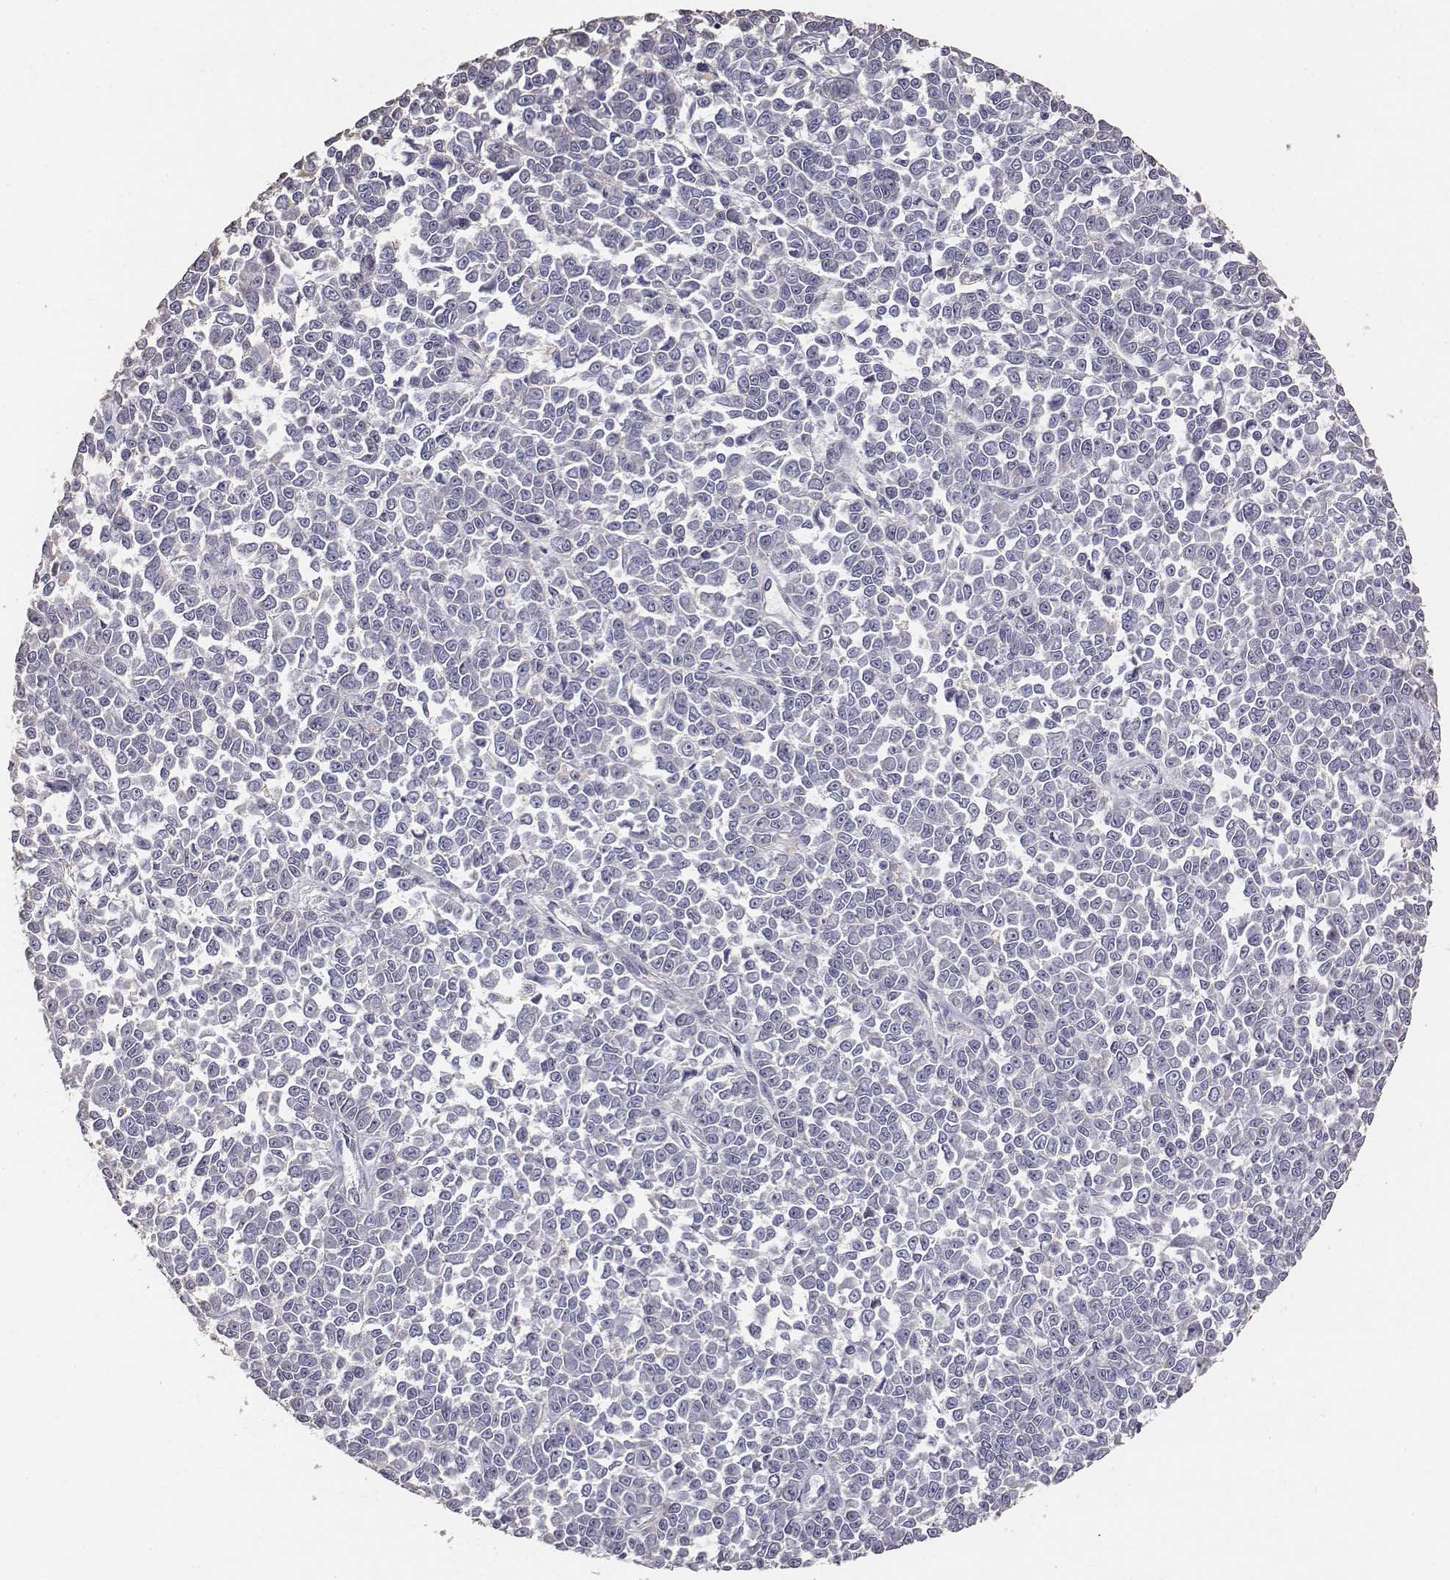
{"staining": {"intensity": "negative", "quantity": "none", "location": "none"}, "tissue": "melanoma", "cell_type": "Tumor cells", "image_type": "cancer", "snomed": [{"axis": "morphology", "description": "Malignant melanoma, NOS"}, {"axis": "topography", "description": "Skin"}], "caption": "Photomicrograph shows no significant protein staining in tumor cells of melanoma. The staining is performed using DAB brown chromogen with nuclei counter-stained in using hematoxylin.", "gene": "AP1B1", "patient": {"sex": "female", "age": 95}}